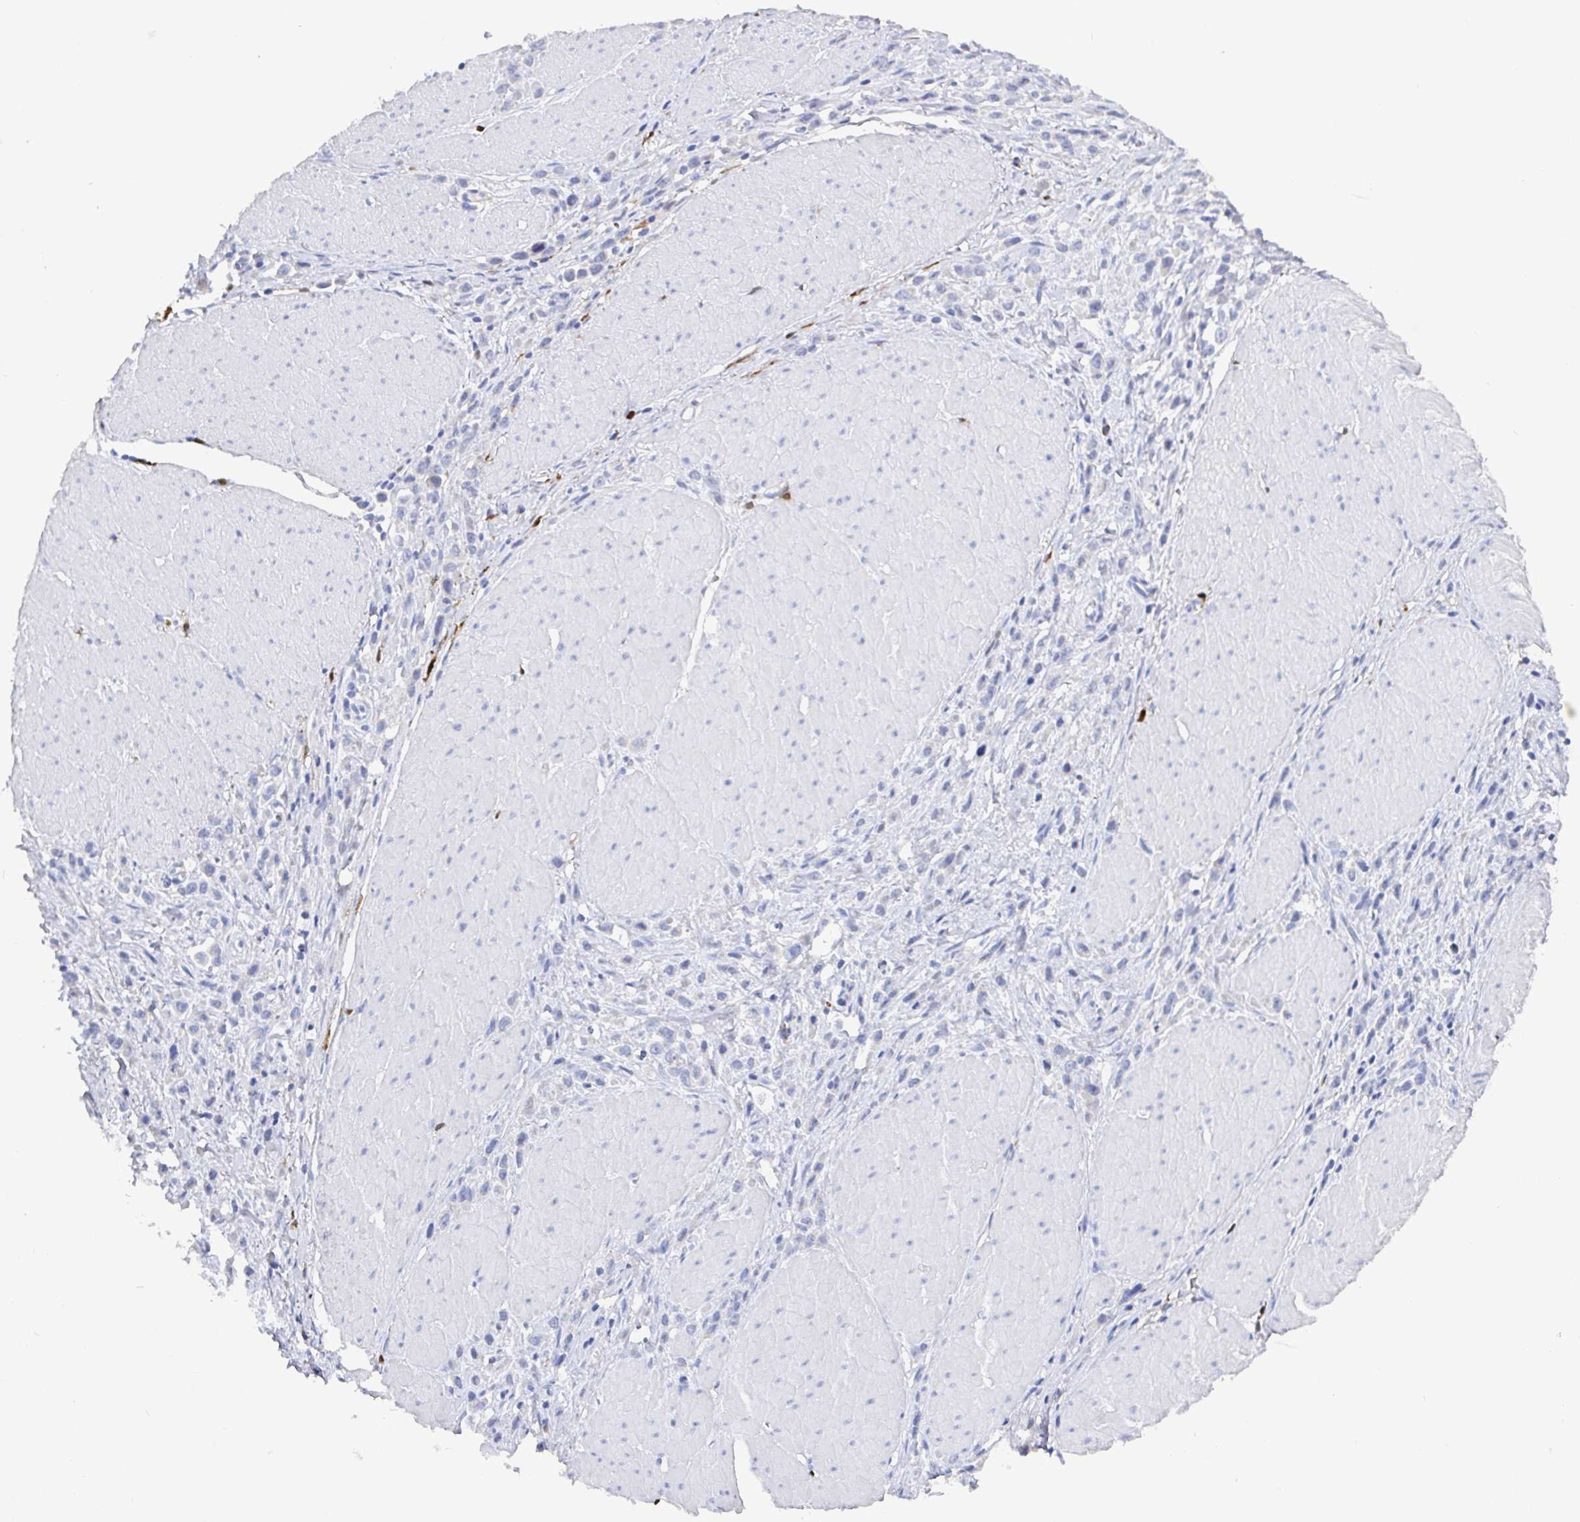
{"staining": {"intensity": "negative", "quantity": "none", "location": "none"}, "tissue": "stomach cancer", "cell_type": "Tumor cells", "image_type": "cancer", "snomed": [{"axis": "morphology", "description": "Adenocarcinoma, NOS"}, {"axis": "topography", "description": "Stomach"}], "caption": "An immunohistochemistry (IHC) photomicrograph of stomach cancer is shown. There is no staining in tumor cells of stomach cancer. (DAB (3,3'-diaminobenzidine) immunohistochemistry (IHC) visualized using brightfield microscopy, high magnification).", "gene": "OR2A4", "patient": {"sex": "male", "age": 47}}